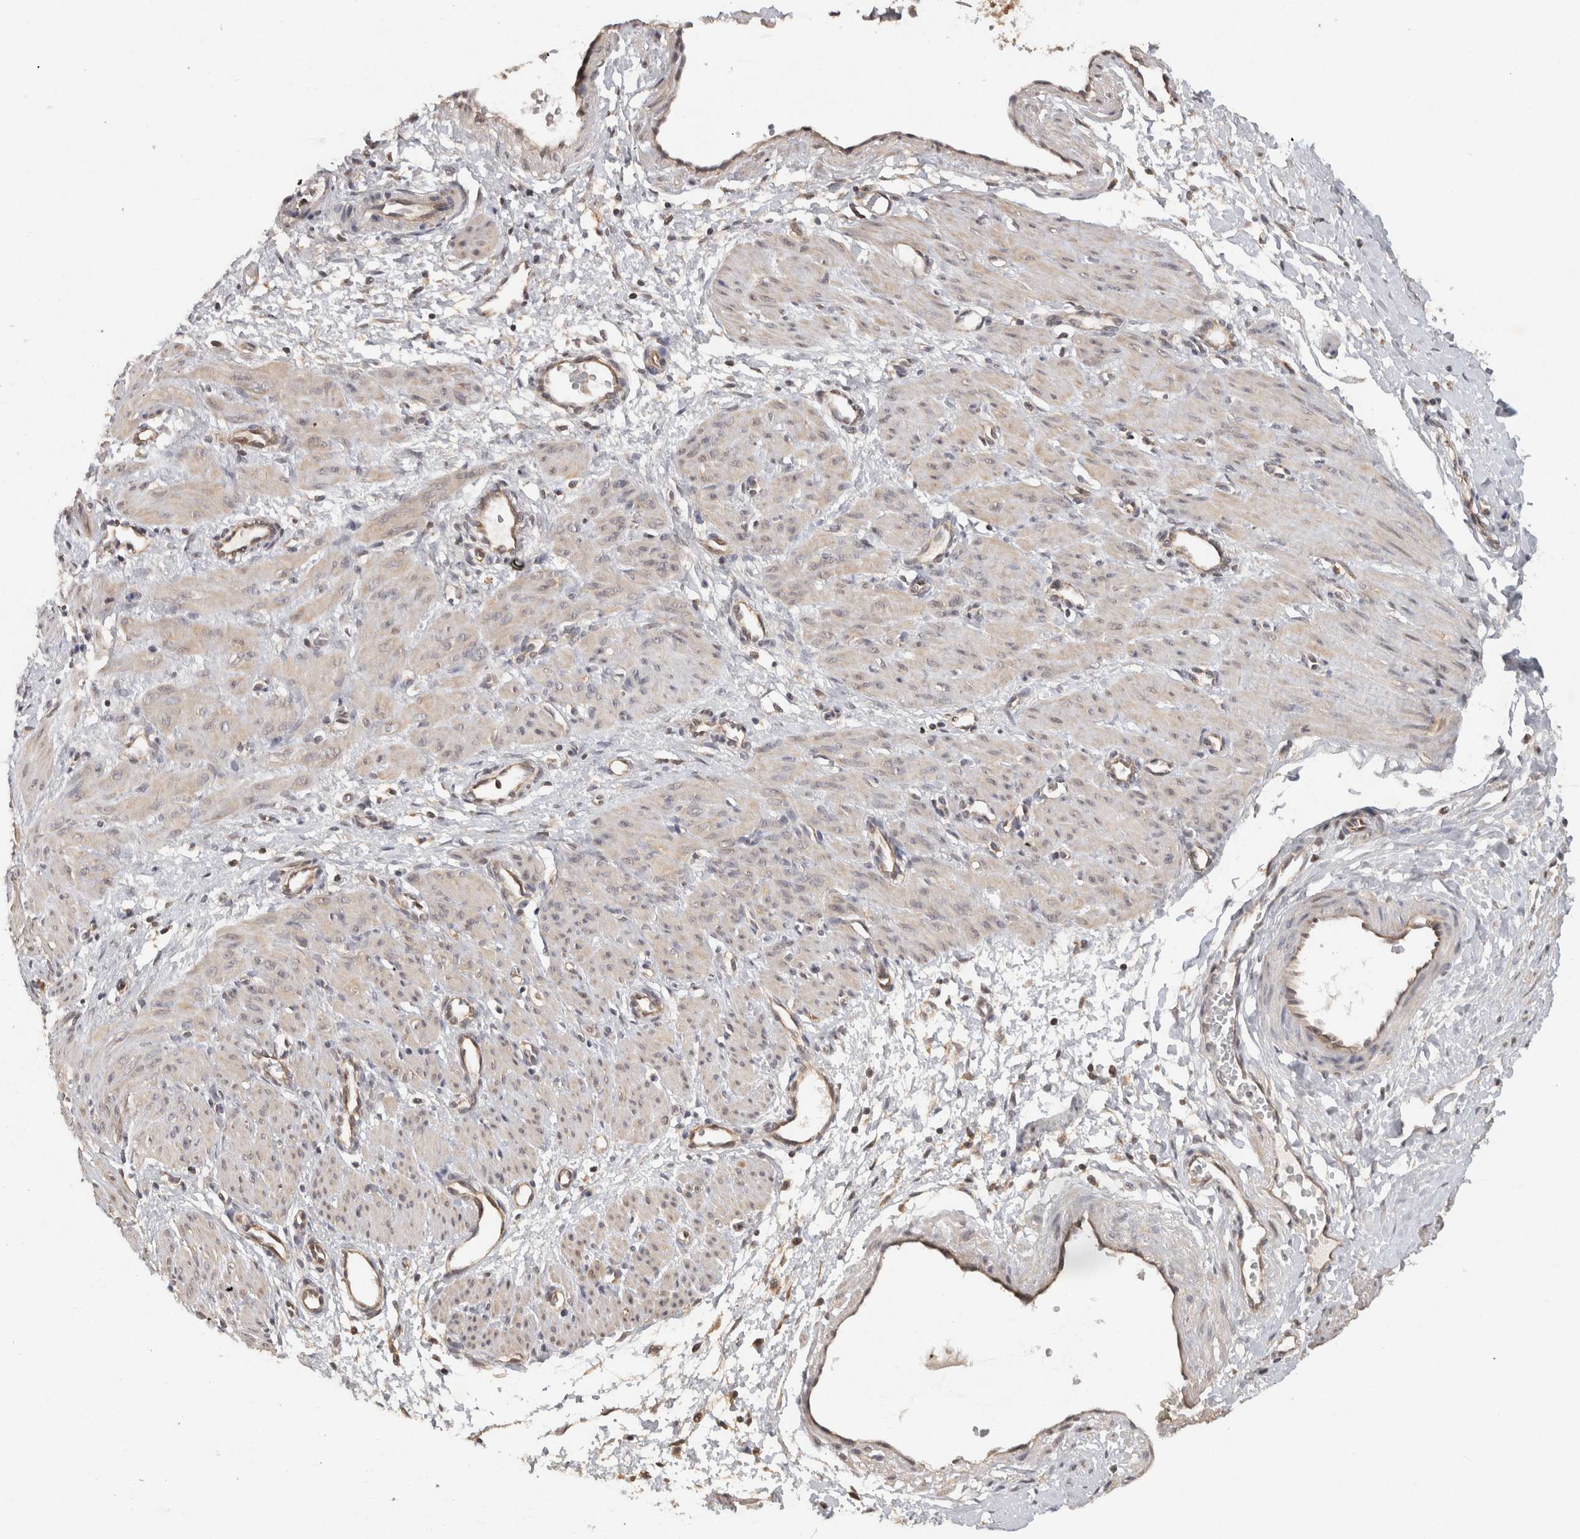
{"staining": {"intensity": "weak", "quantity": "25%-75%", "location": "cytoplasmic/membranous"}, "tissue": "smooth muscle", "cell_type": "Smooth muscle cells", "image_type": "normal", "snomed": [{"axis": "morphology", "description": "Normal tissue, NOS"}, {"axis": "topography", "description": "Endometrium"}], "caption": "Immunohistochemical staining of unremarkable human smooth muscle demonstrates 25%-75% levels of weak cytoplasmic/membranous protein expression in approximately 25%-75% of smooth muscle cells.", "gene": "ACAT2", "patient": {"sex": "female", "age": 33}}